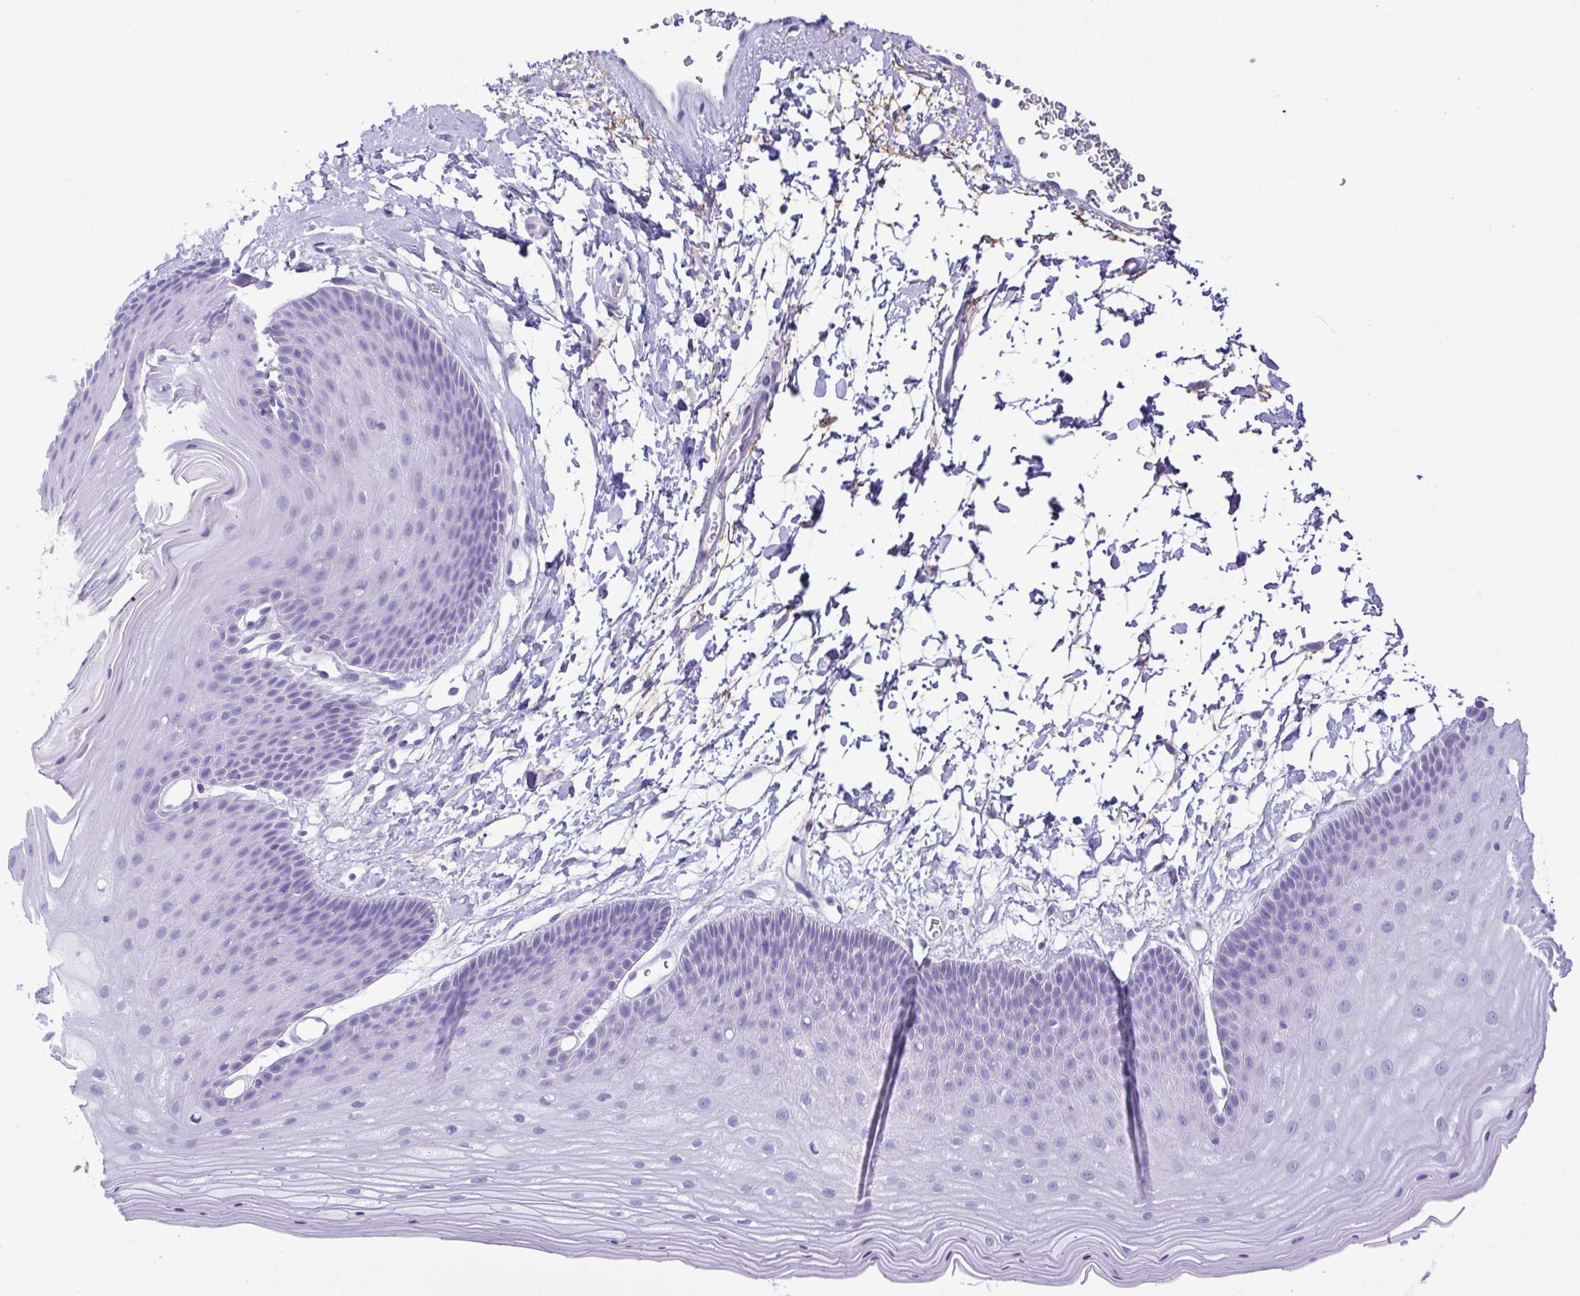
{"staining": {"intensity": "negative", "quantity": "none", "location": "none"}, "tissue": "skin", "cell_type": "Epidermal cells", "image_type": "normal", "snomed": [{"axis": "morphology", "description": "Normal tissue, NOS"}, {"axis": "topography", "description": "Anal"}], "caption": "Histopathology image shows no protein staining in epidermal cells of benign skin. The staining was performed using DAB to visualize the protein expression in brown, while the nuclei were stained in blue with hematoxylin (Magnification: 20x).", "gene": "PAK3", "patient": {"sex": "male", "age": 53}}